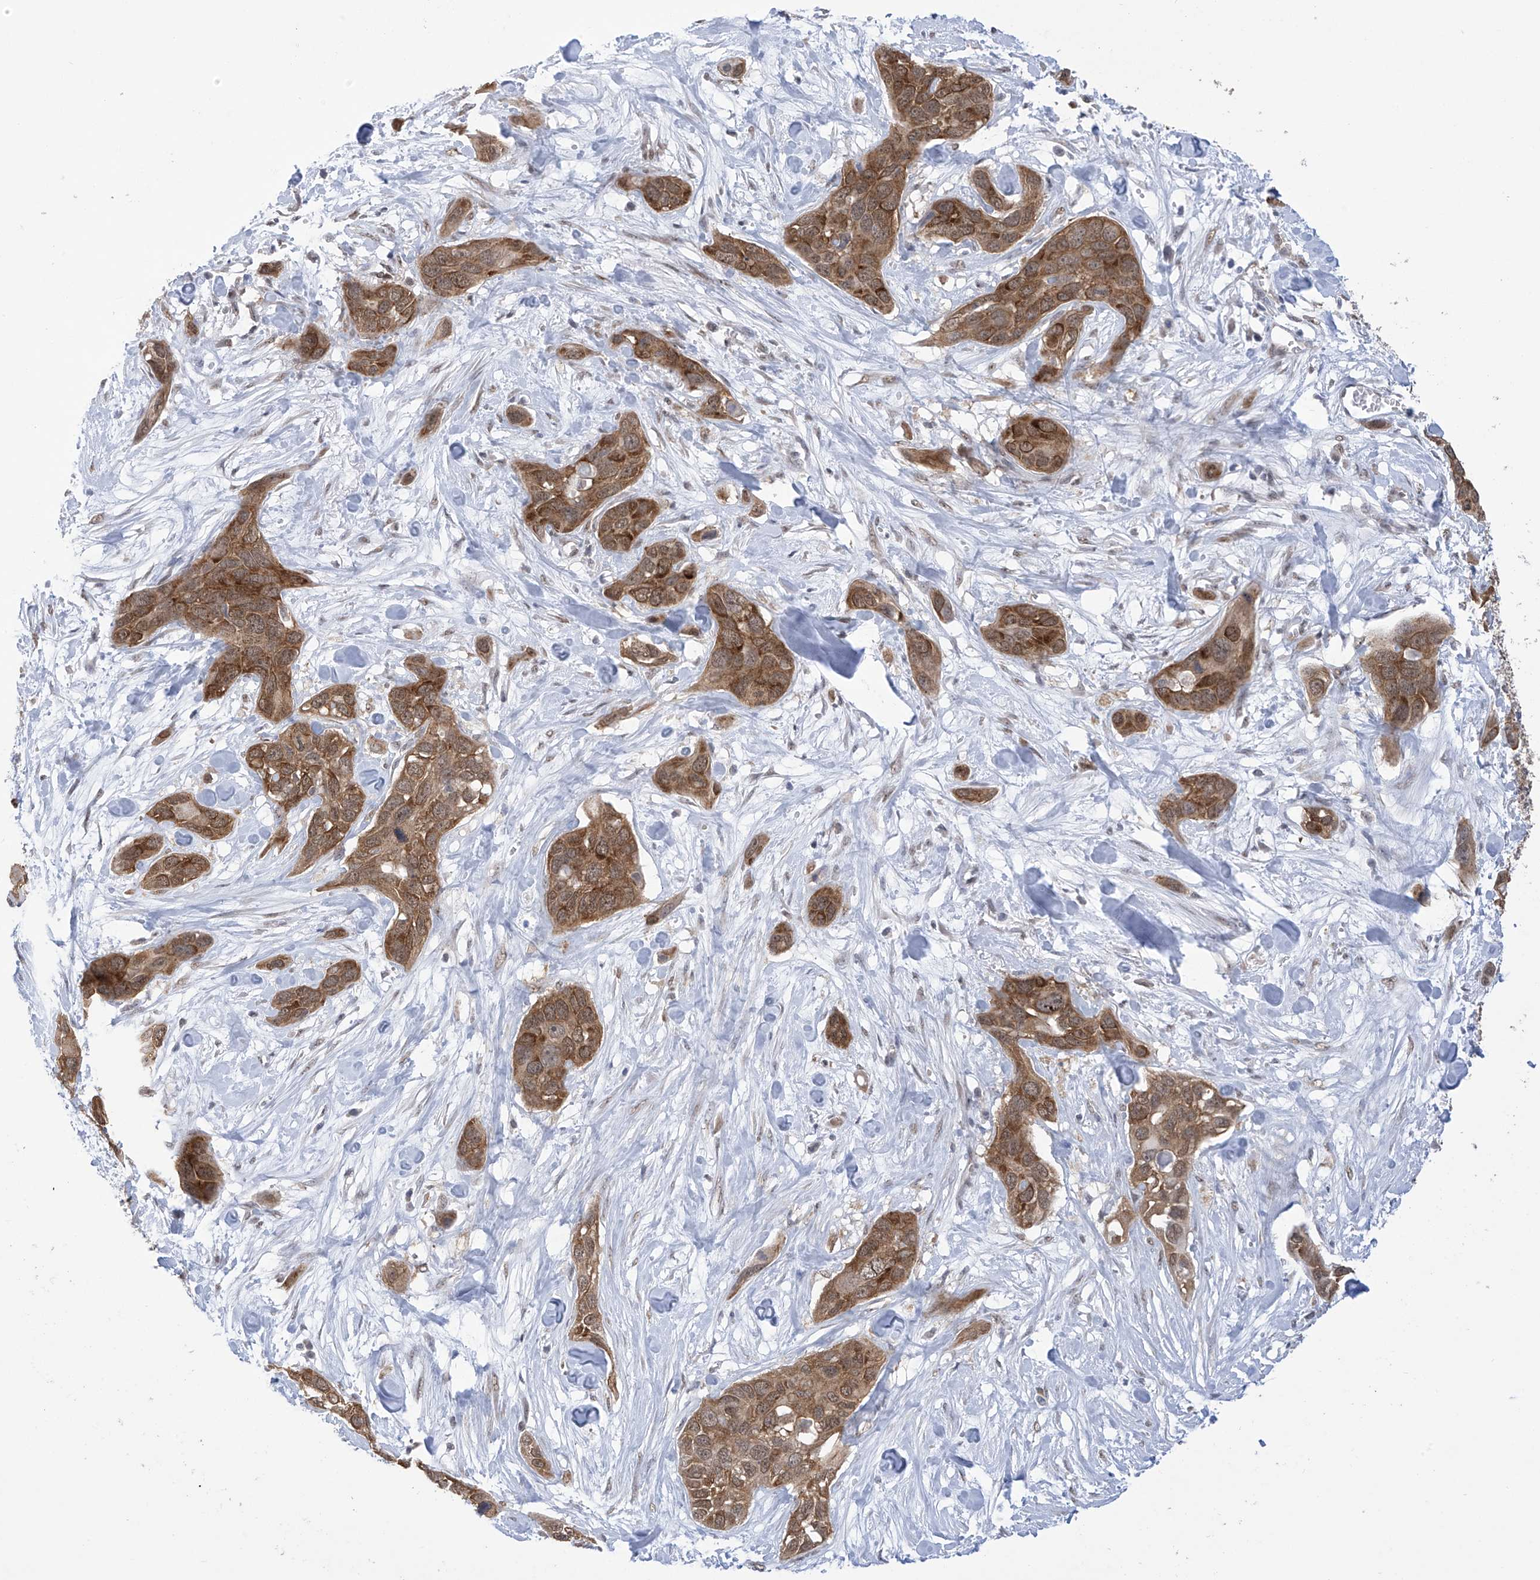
{"staining": {"intensity": "strong", "quantity": ">75%", "location": "cytoplasmic/membranous,nuclear"}, "tissue": "pancreatic cancer", "cell_type": "Tumor cells", "image_type": "cancer", "snomed": [{"axis": "morphology", "description": "Adenocarcinoma, NOS"}, {"axis": "topography", "description": "Pancreas"}], "caption": "Immunohistochemical staining of pancreatic cancer exhibits high levels of strong cytoplasmic/membranous and nuclear staining in approximately >75% of tumor cells.", "gene": "KIAA1522", "patient": {"sex": "female", "age": 60}}